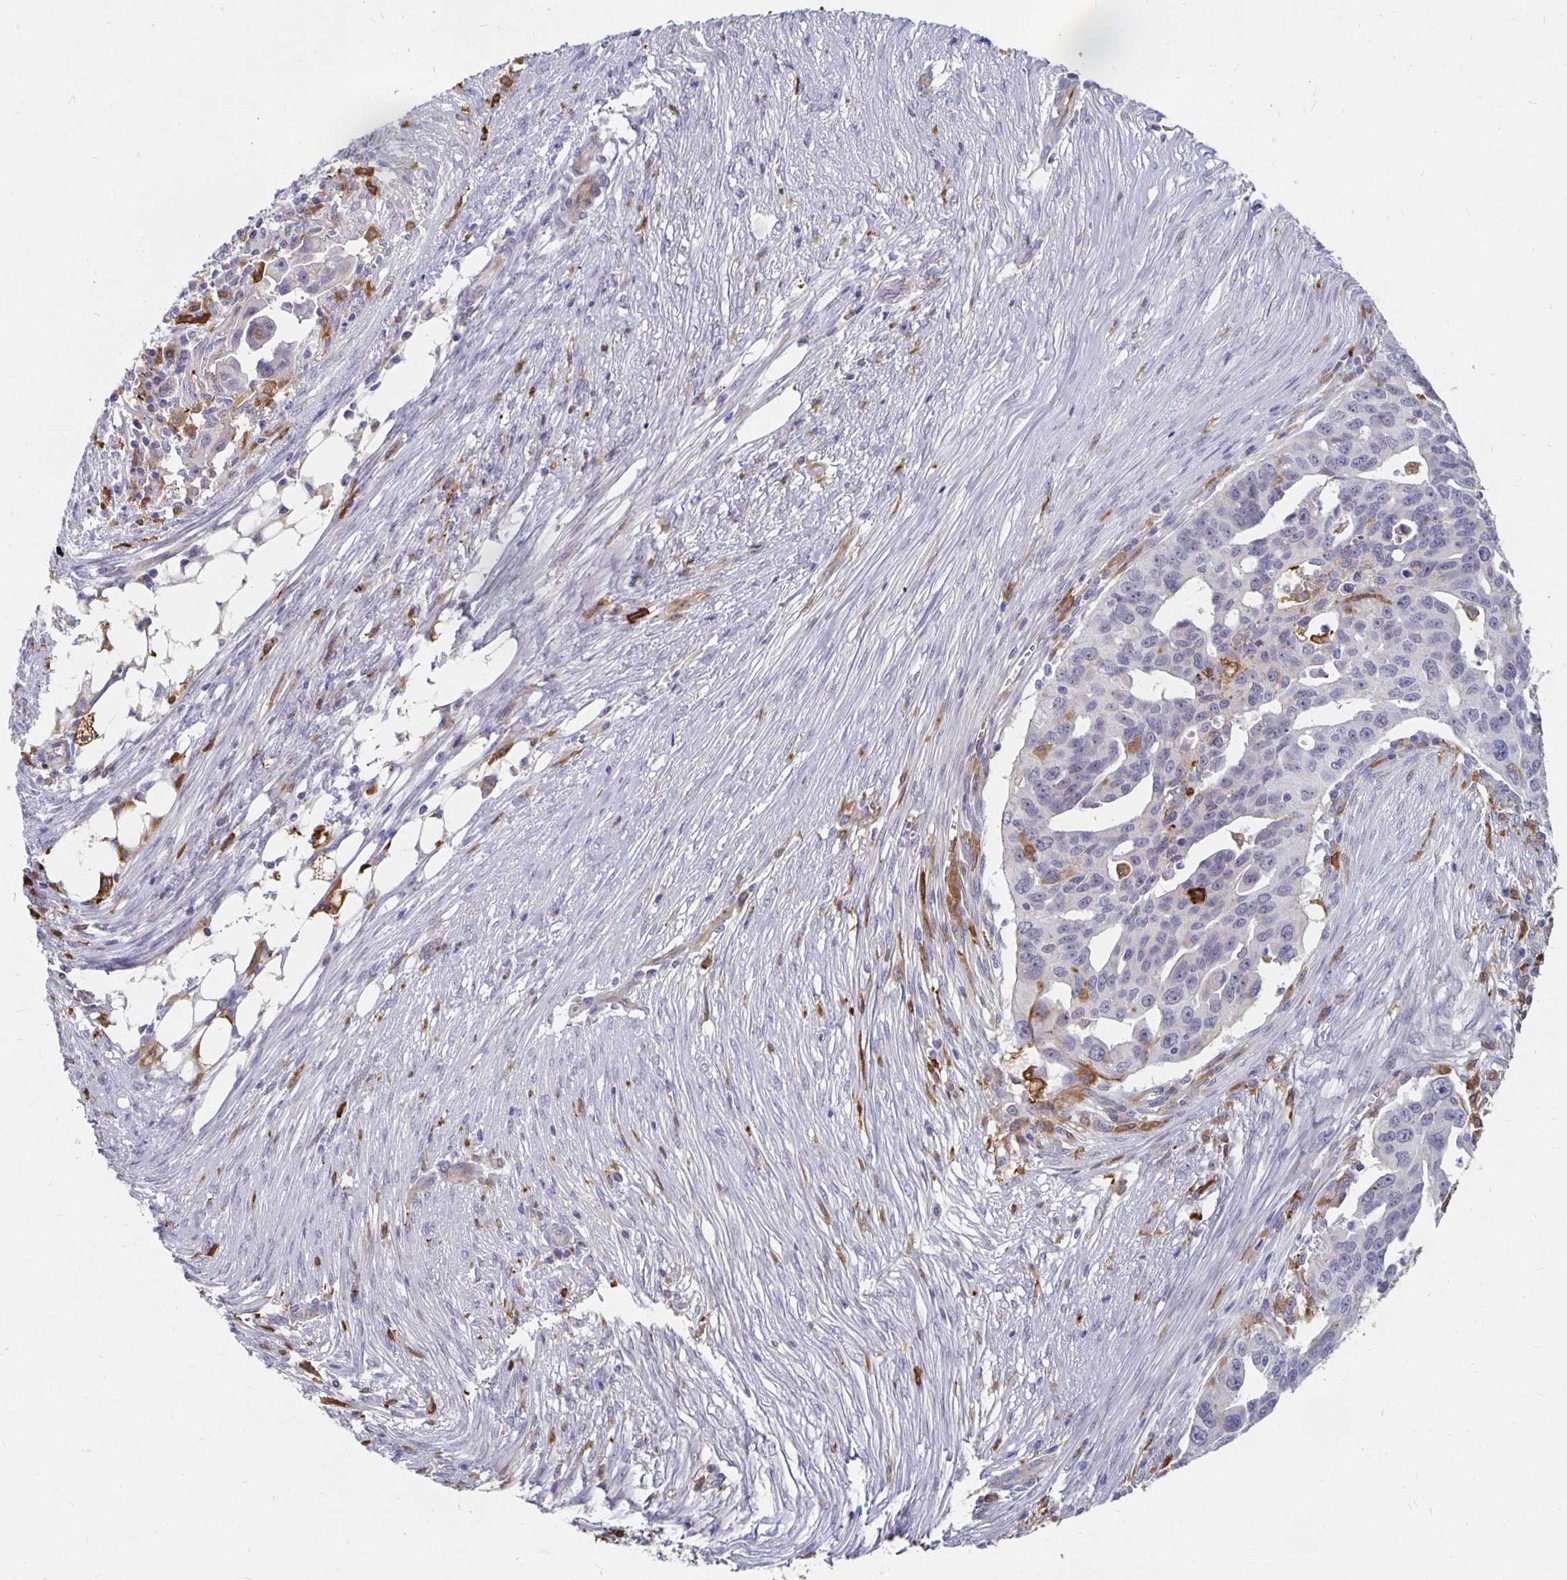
{"staining": {"intensity": "negative", "quantity": "none", "location": "none"}, "tissue": "ovarian cancer", "cell_type": "Tumor cells", "image_type": "cancer", "snomed": [{"axis": "morphology", "description": "Carcinoma, endometroid"}, {"axis": "morphology", "description": "Cystadenocarcinoma, serous, NOS"}, {"axis": "topography", "description": "Ovary"}], "caption": "The immunohistochemistry micrograph has no significant staining in tumor cells of ovarian serous cystadenocarcinoma tissue.", "gene": "CCDC85A", "patient": {"sex": "female", "age": 45}}